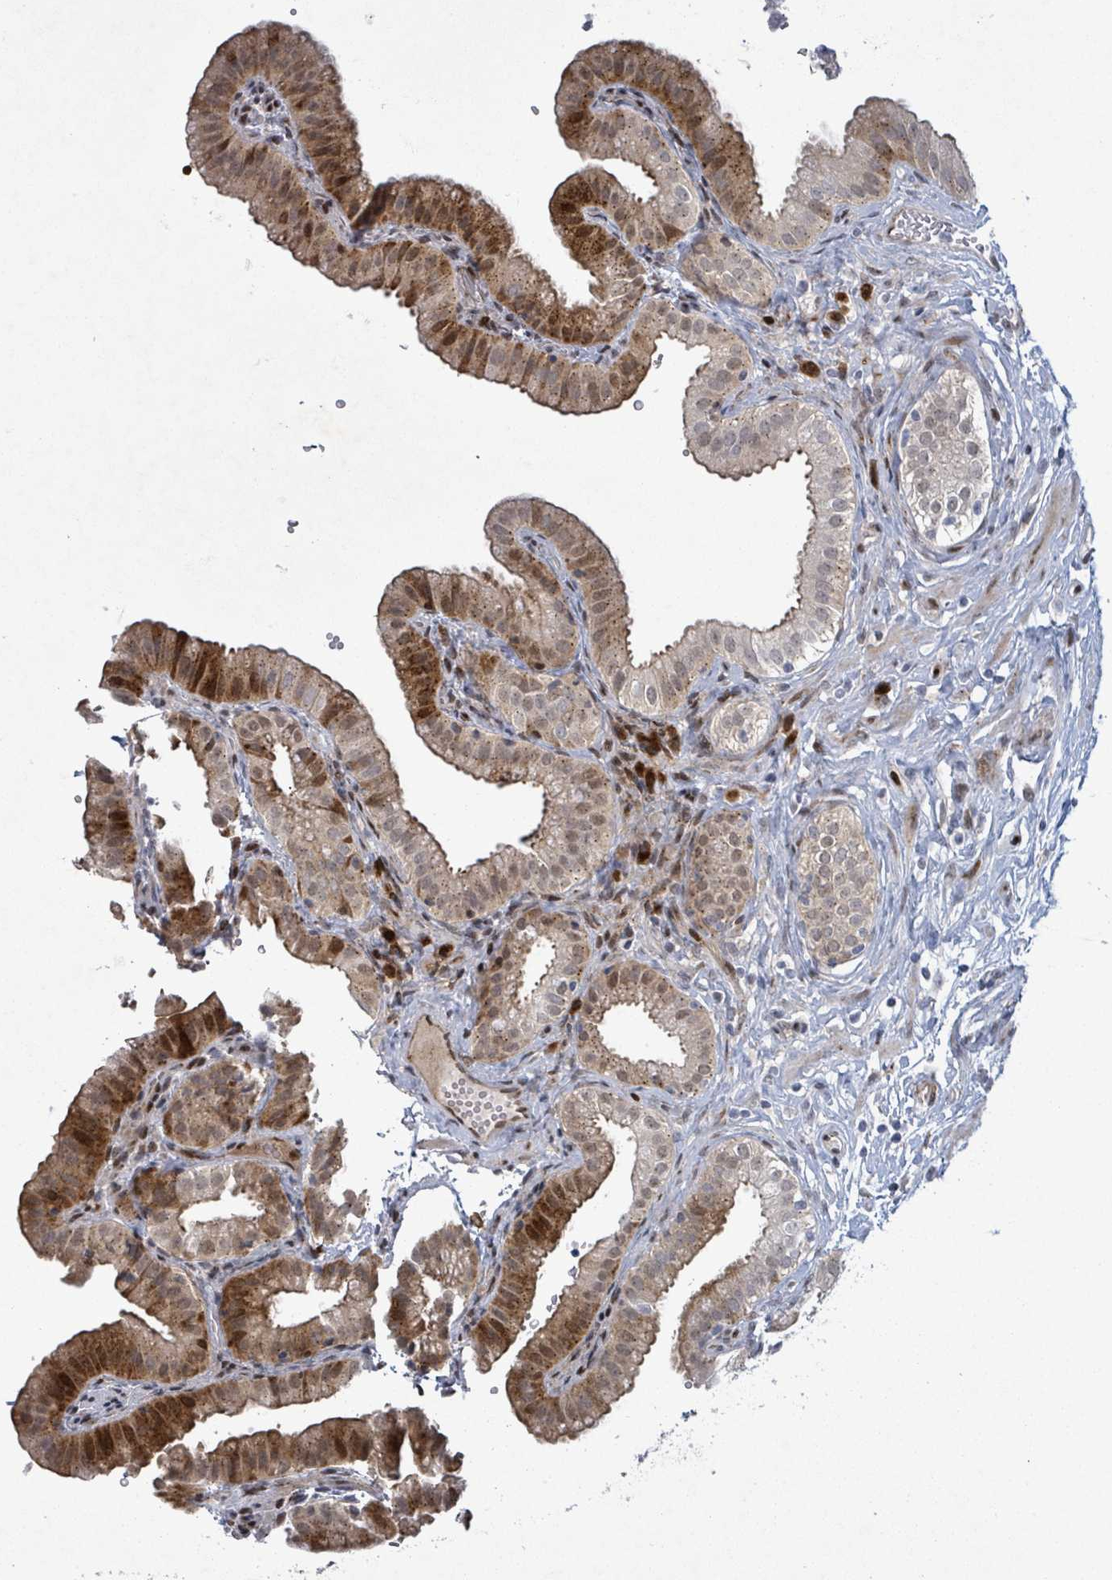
{"staining": {"intensity": "moderate", "quantity": "25%-75%", "location": "cytoplasmic/membranous,nuclear"}, "tissue": "gallbladder", "cell_type": "Glandular cells", "image_type": "normal", "snomed": [{"axis": "morphology", "description": "Normal tissue, NOS"}, {"axis": "topography", "description": "Gallbladder"}], "caption": "This photomicrograph demonstrates immunohistochemistry (IHC) staining of normal human gallbladder, with medium moderate cytoplasmic/membranous,nuclear staining in approximately 25%-75% of glandular cells.", "gene": "TUSC1", "patient": {"sex": "female", "age": 61}}